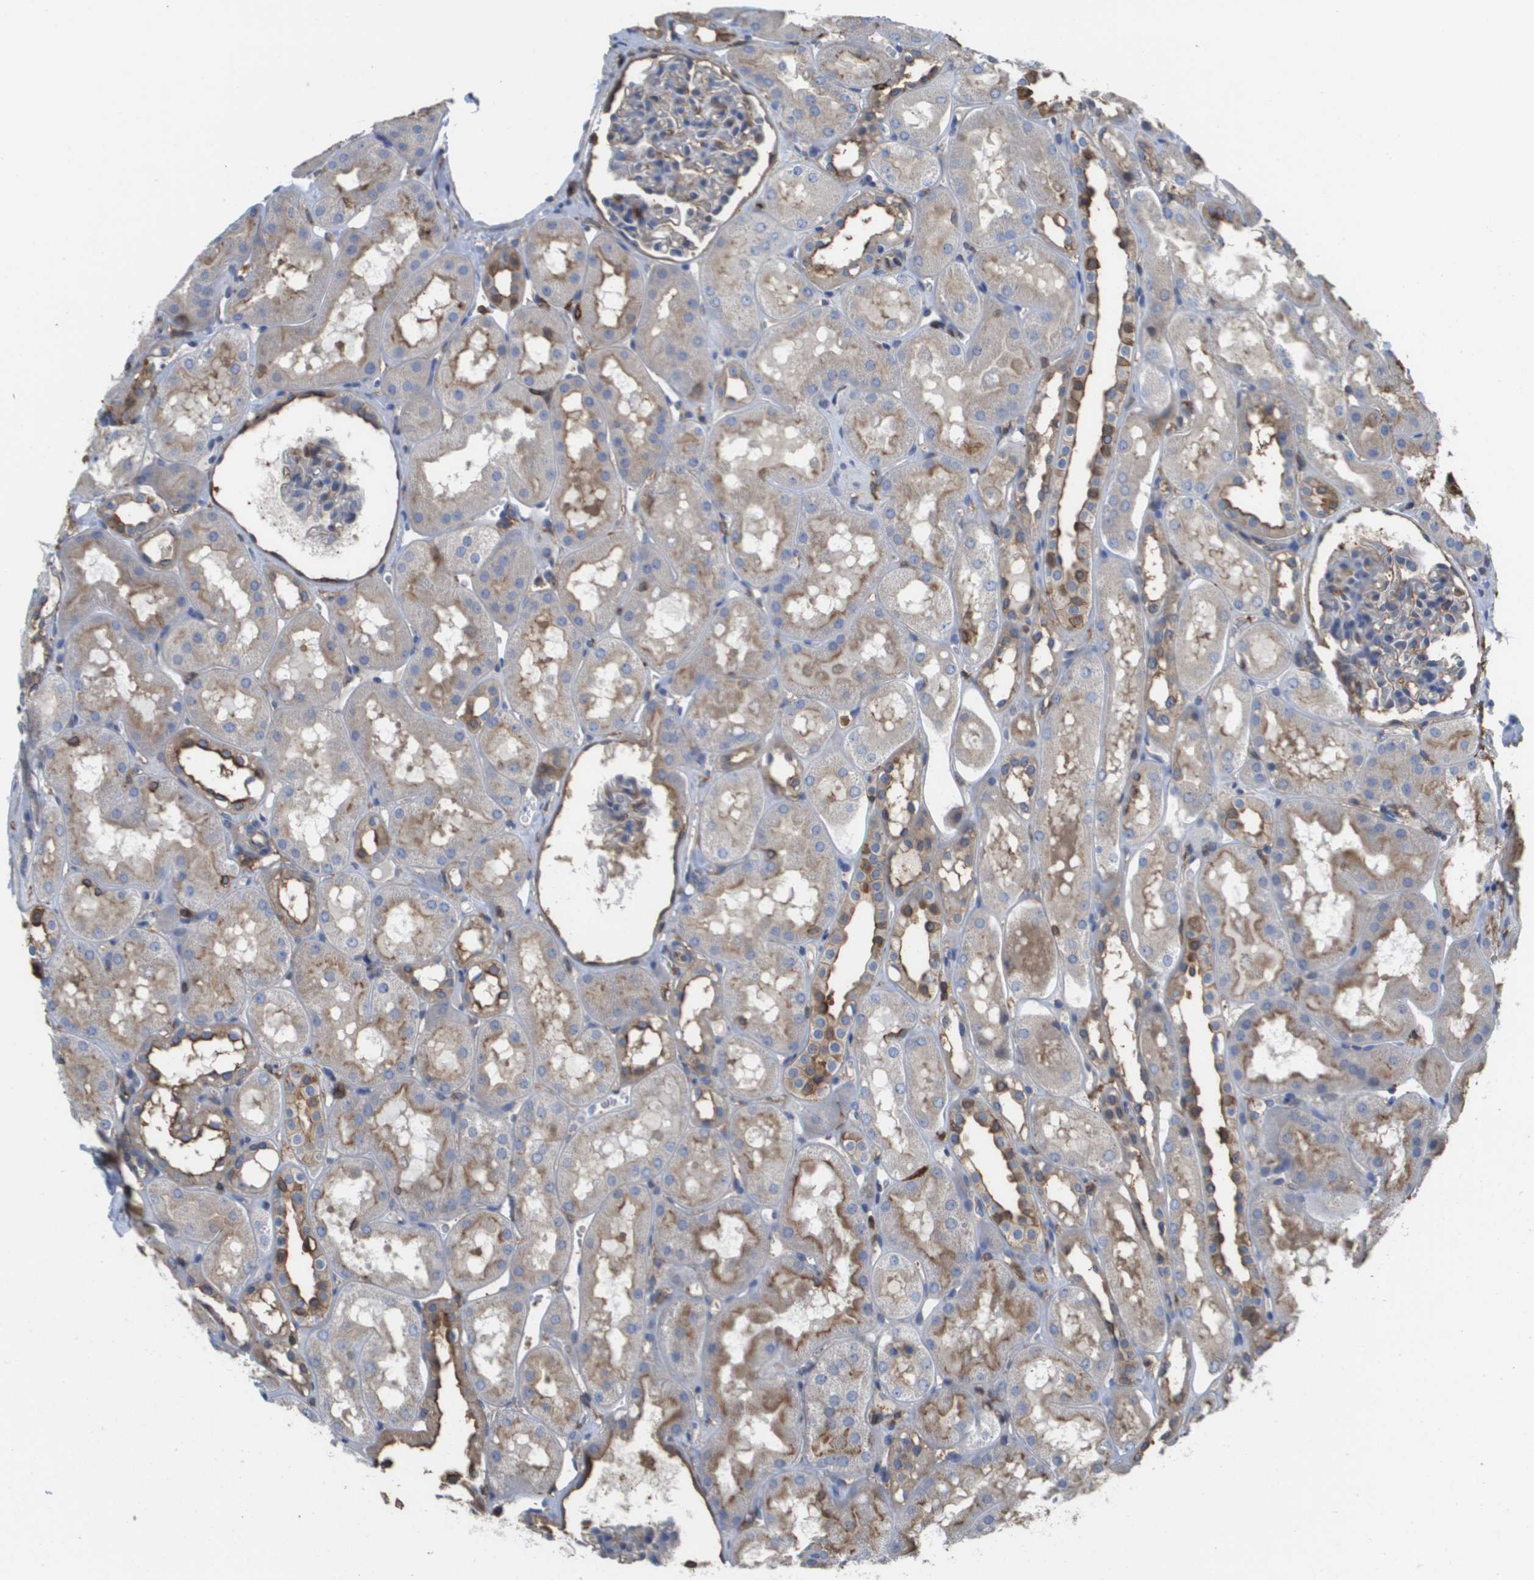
{"staining": {"intensity": "weak", "quantity": "<25%", "location": "cytoplasmic/membranous"}, "tissue": "kidney", "cell_type": "Cells in glomeruli", "image_type": "normal", "snomed": [{"axis": "morphology", "description": "Normal tissue, NOS"}, {"axis": "topography", "description": "Kidney"}, {"axis": "topography", "description": "Urinary bladder"}], "caption": "Immunohistochemistry (IHC) of unremarkable kidney displays no expression in cells in glomeruli.", "gene": "PASK", "patient": {"sex": "male", "age": 16}}